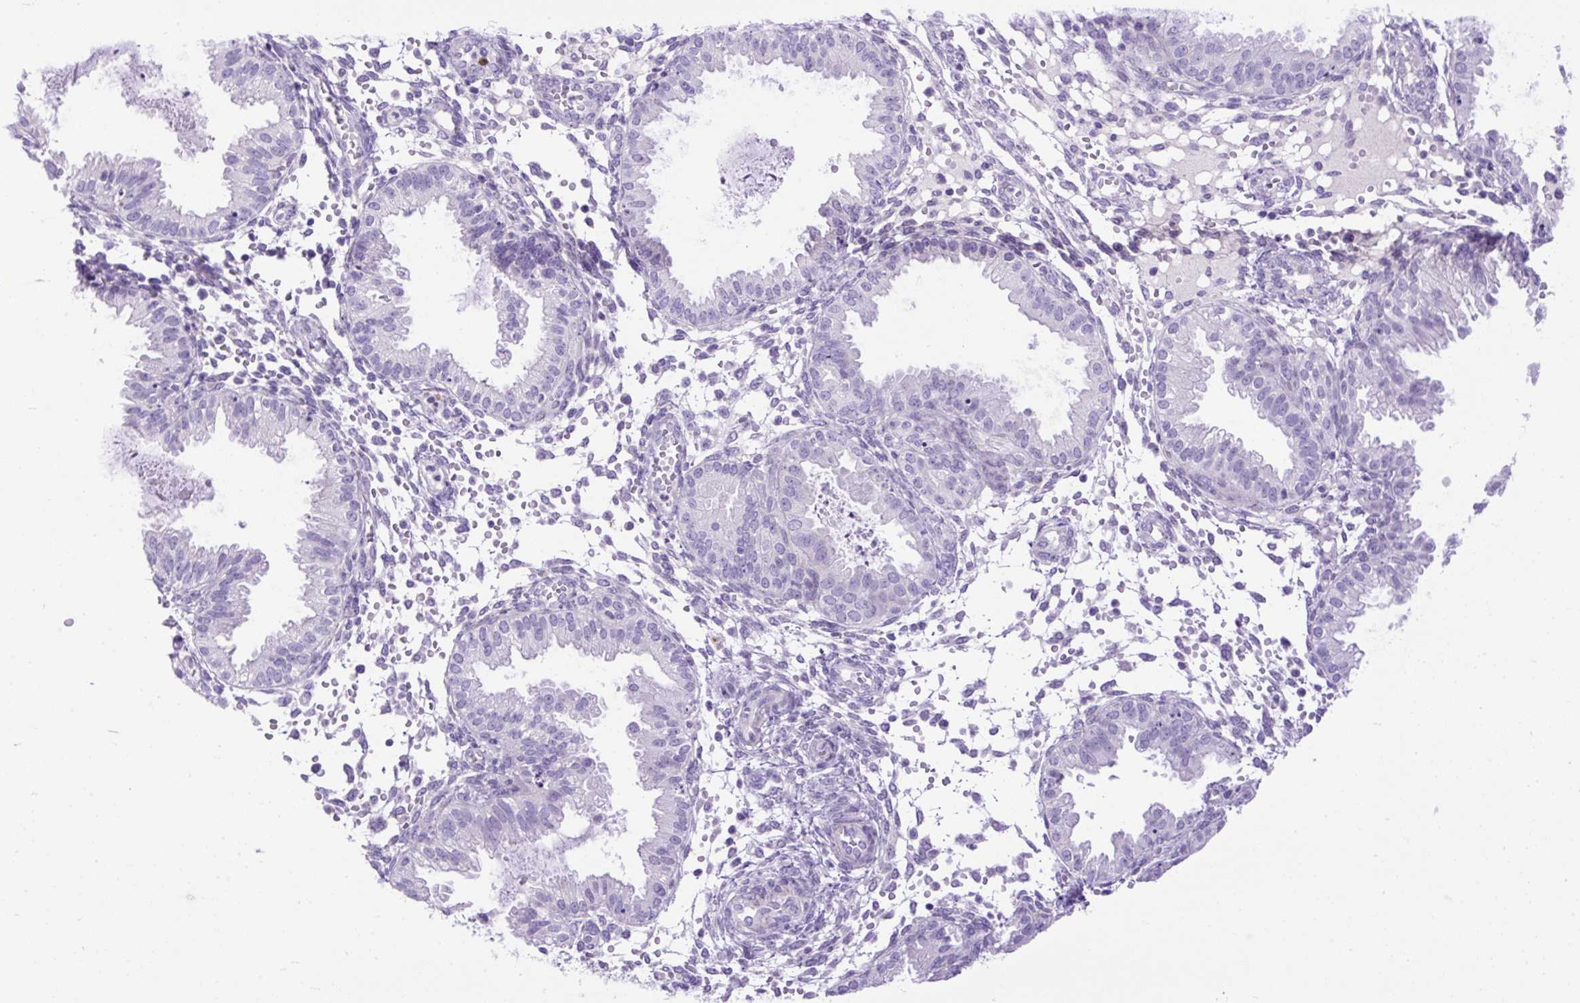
{"staining": {"intensity": "negative", "quantity": "none", "location": "none"}, "tissue": "endometrium", "cell_type": "Cells in endometrial stroma", "image_type": "normal", "snomed": [{"axis": "morphology", "description": "Normal tissue, NOS"}, {"axis": "topography", "description": "Endometrium"}], "caption": "Immunohistochemistry of normal endometrium shows no positivity in cells in endometrial stroma. The staining was performed using DAB (3,3'-diaminobenzidine) to visualize the protein expression in brown, while the nuclei were stained in blue with hematoxylin (Magnification: 20x).", "gene": "ZNF256", "patient": {"sex": "female", "age": 33}}